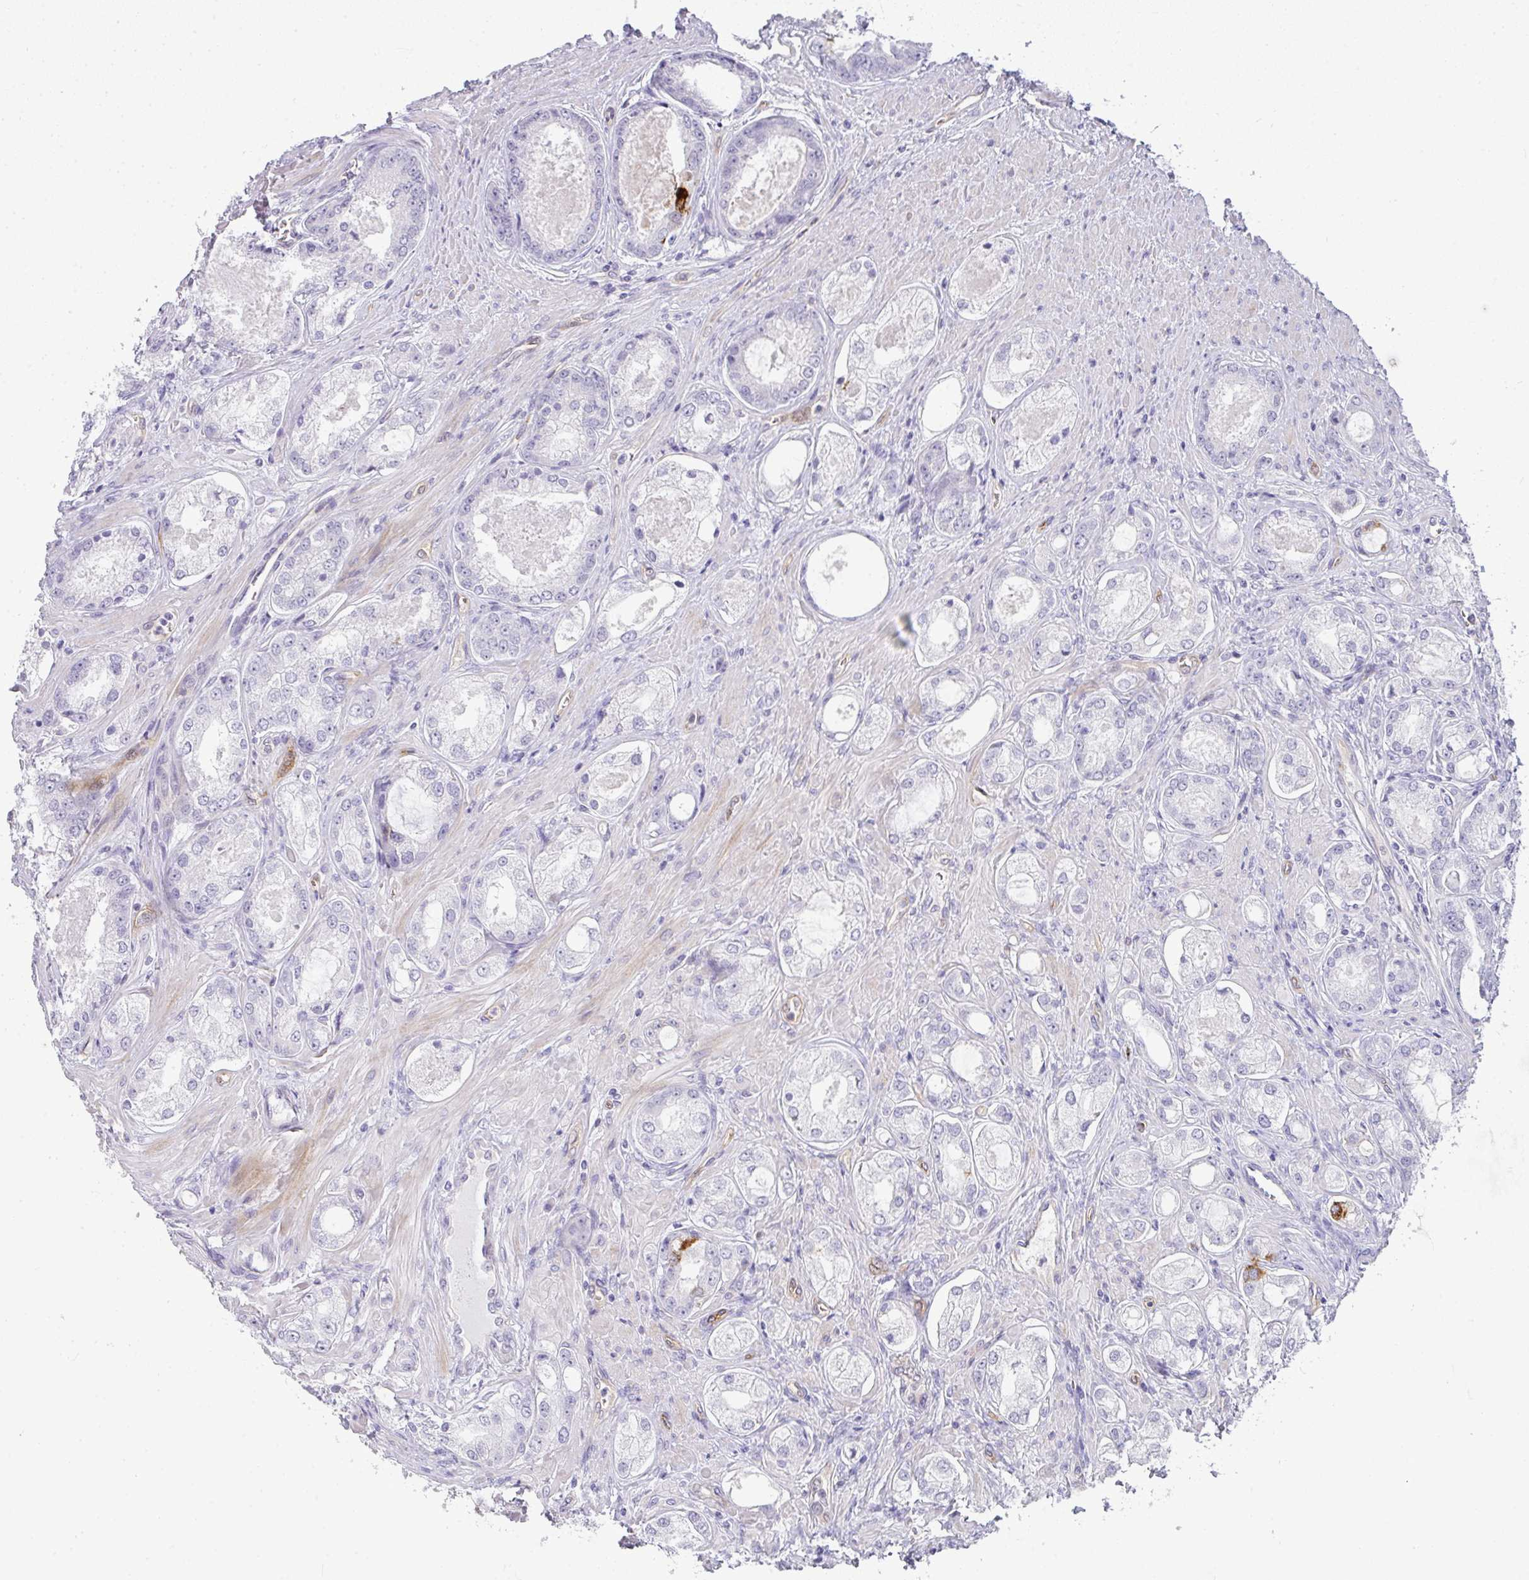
{"staining": {"intensity": "negative", "quantity": "none", "location": "none"}, "tissue": "prostate cancer", "cell_type": "Tumor cells", "image_type": "cancer", "snomed": [{"axis": "morphology", "description": "Adenocarcinoma, Low grade"}, {"axis": "topography", "description": "Prostate"}], "caption": "Tumor cells show no significant protein positivity in prostate cancer (adenocarcinoma (low-grade)).", "gene": "LIPE", "patient": {"sex": "male", "age": 68}}